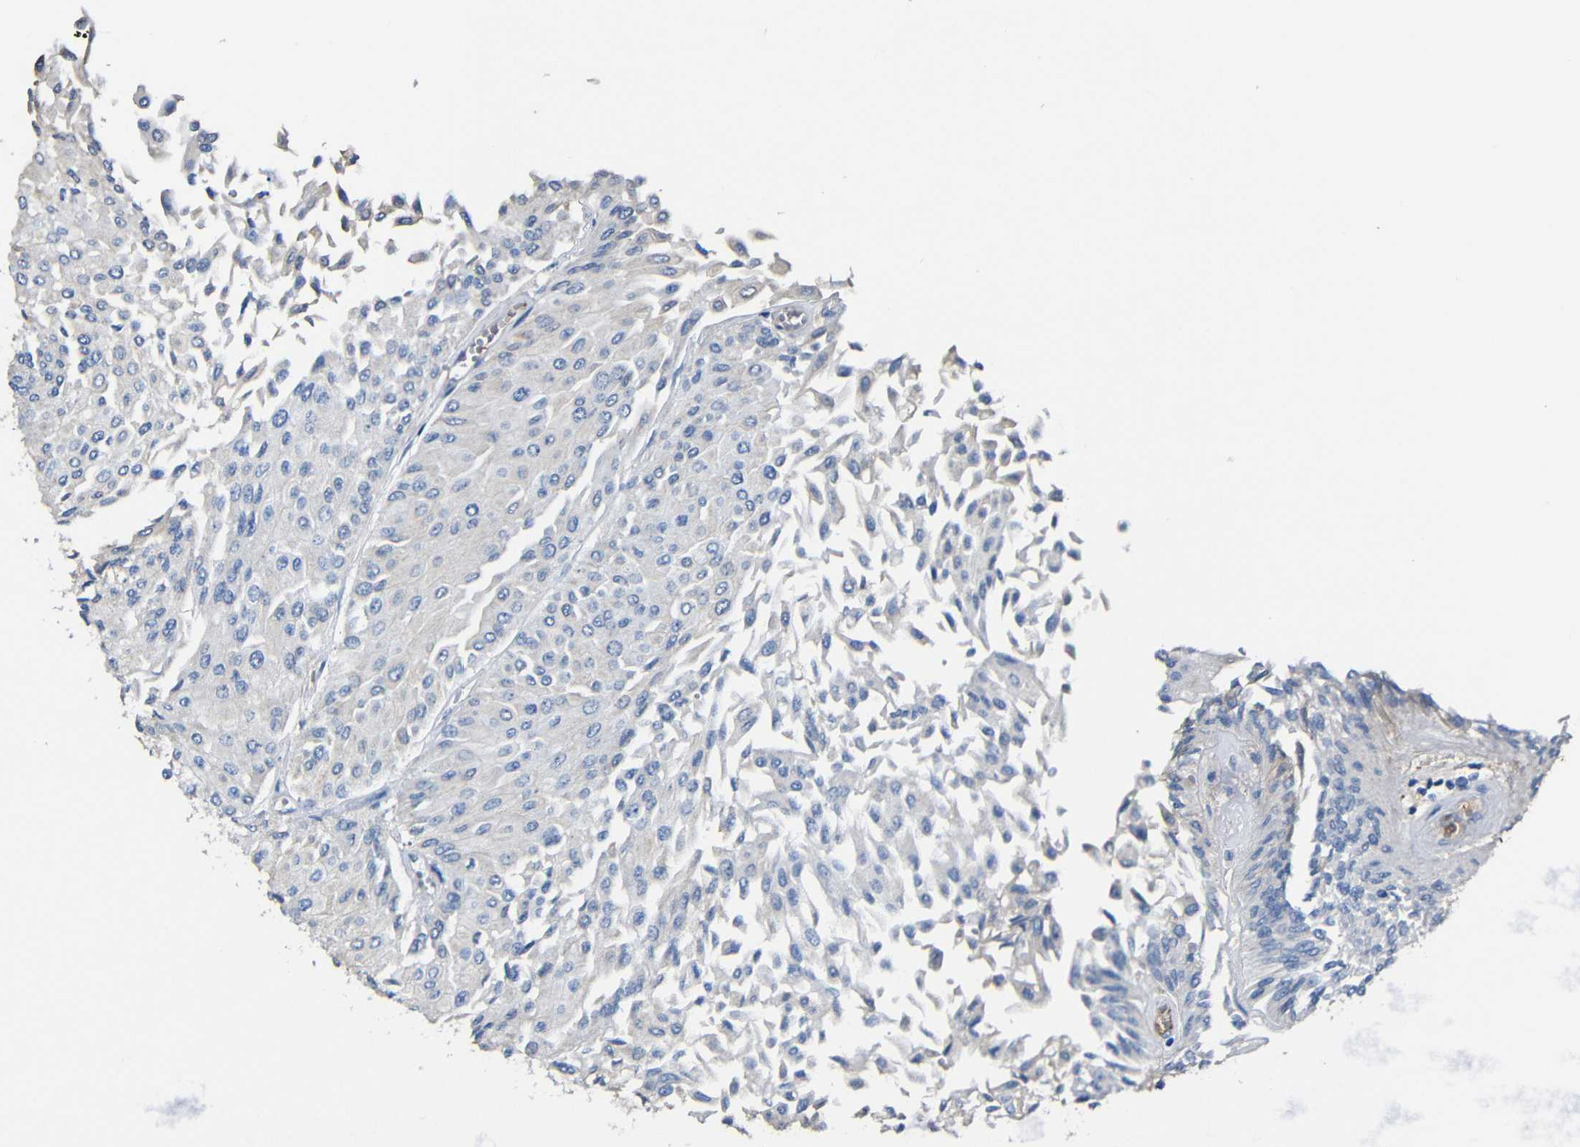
{"staining": {"intensity": "negative", "quantity": "none", "location": "none"}, "tissue": "urothelial cancer", "cell_type": "Tumor cells", "image_type": "cancer", "snomed": [{"axis": "morphology", "description": "Urothelial carcinoma, Low grade"}, {"axis": "topography", "description": "Urinary bladder"}], "caption": "Tumor cells show no significant protein staining in urothelial cancer.", "gene": "ACKR2", "patient": {"sex": "male", "age": 67}}